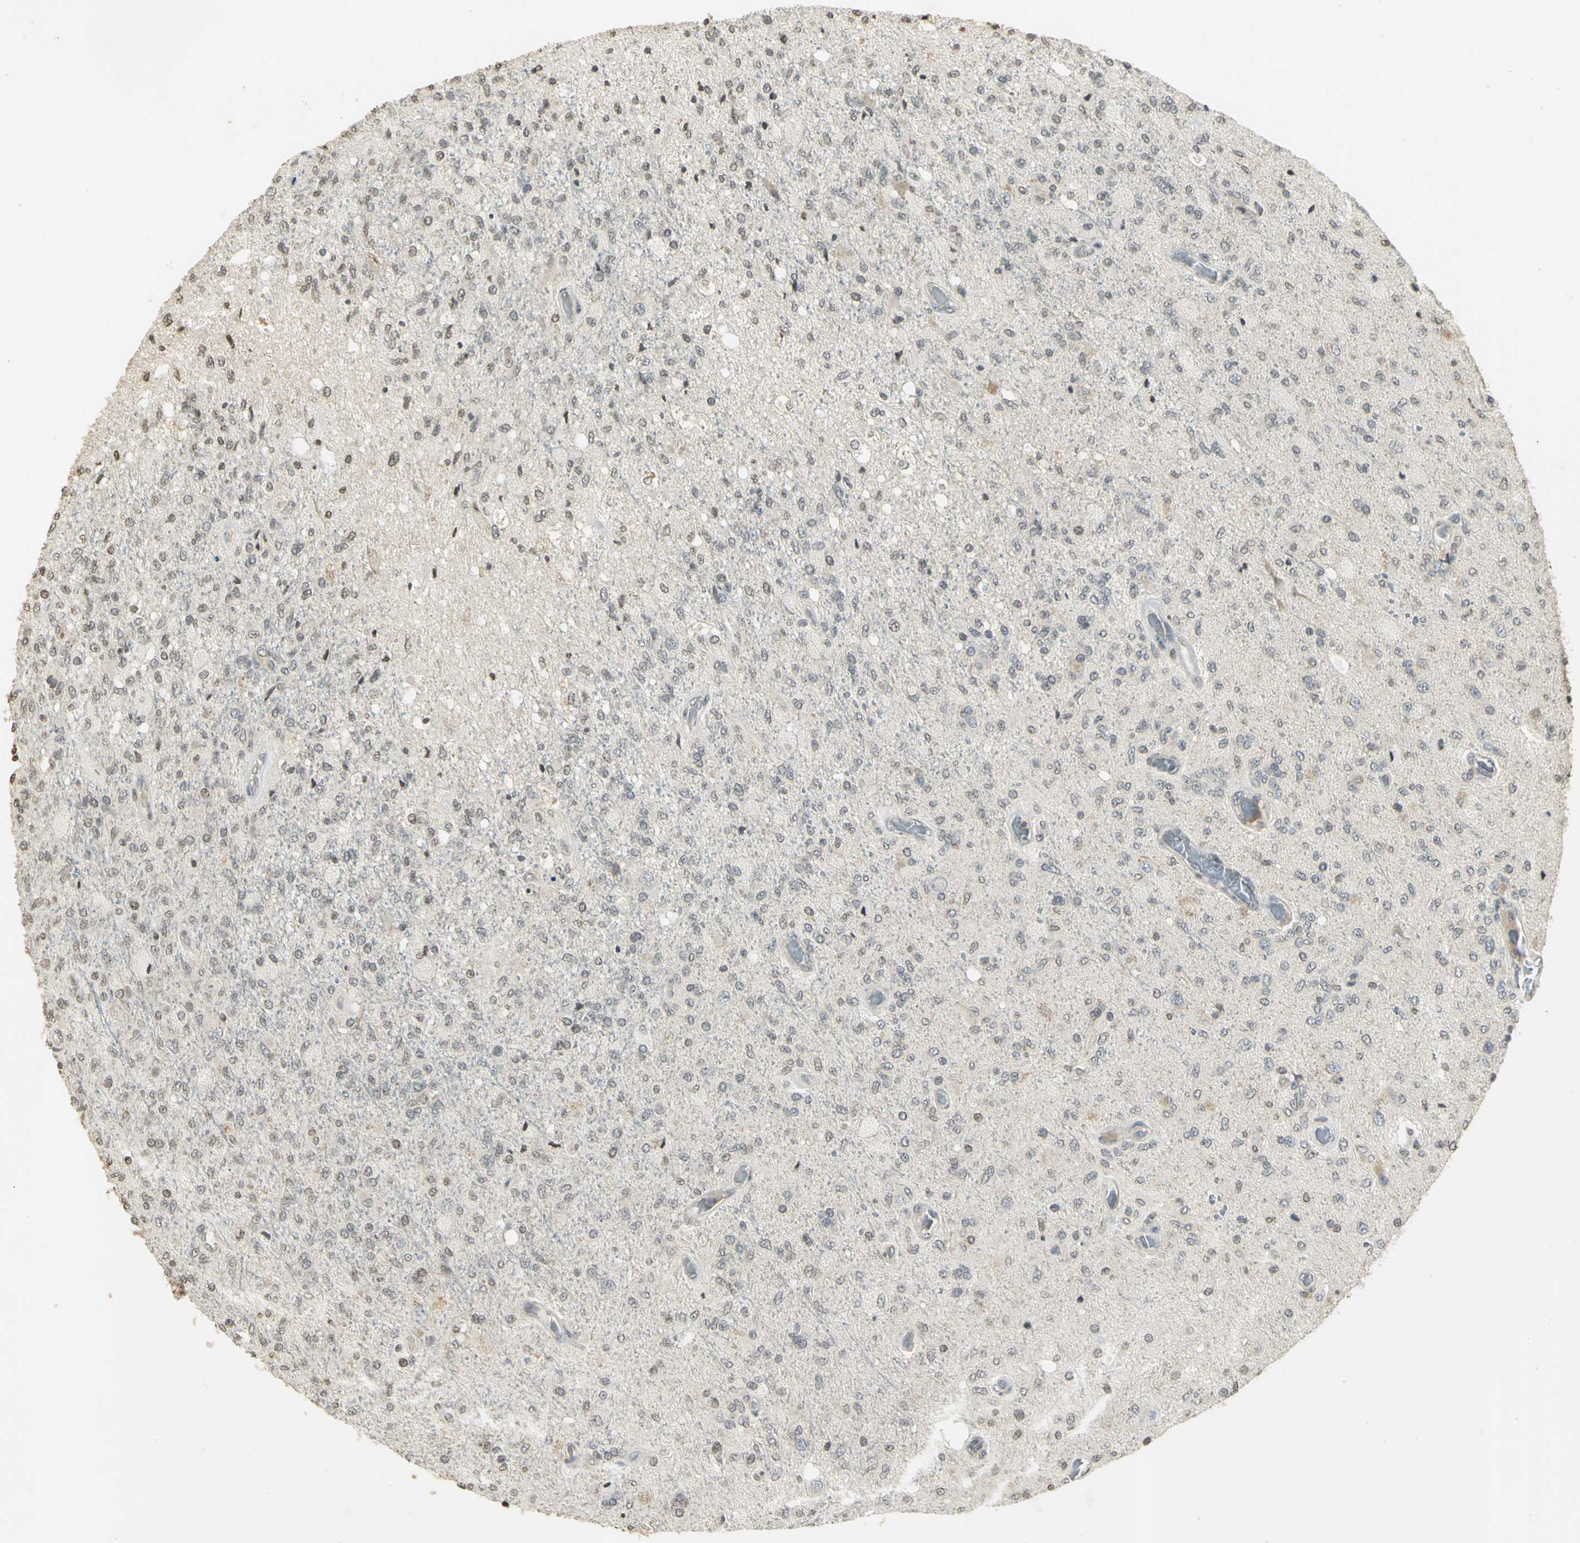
{"staining": {"intensity": "negative", "quantity": "none", "location": "none"}, "tissue": "glioma", "cell_type": "Tumor cells", "image_type": "cancer", "snomed": [{"axis": "morphology", "description": "Normal tissue, NOS"}, {"axis": "morphology", "description": "Glioma, malignant, High grade"}, {"axis": "topography", "description": "Cerebral cortex"}], "caption": "This is a image of immunohistochemistry staining of glioma, which shows no positivity in tumor cells.", "gene": "IL16", "patient": {"sex": "male", "age": 77}}